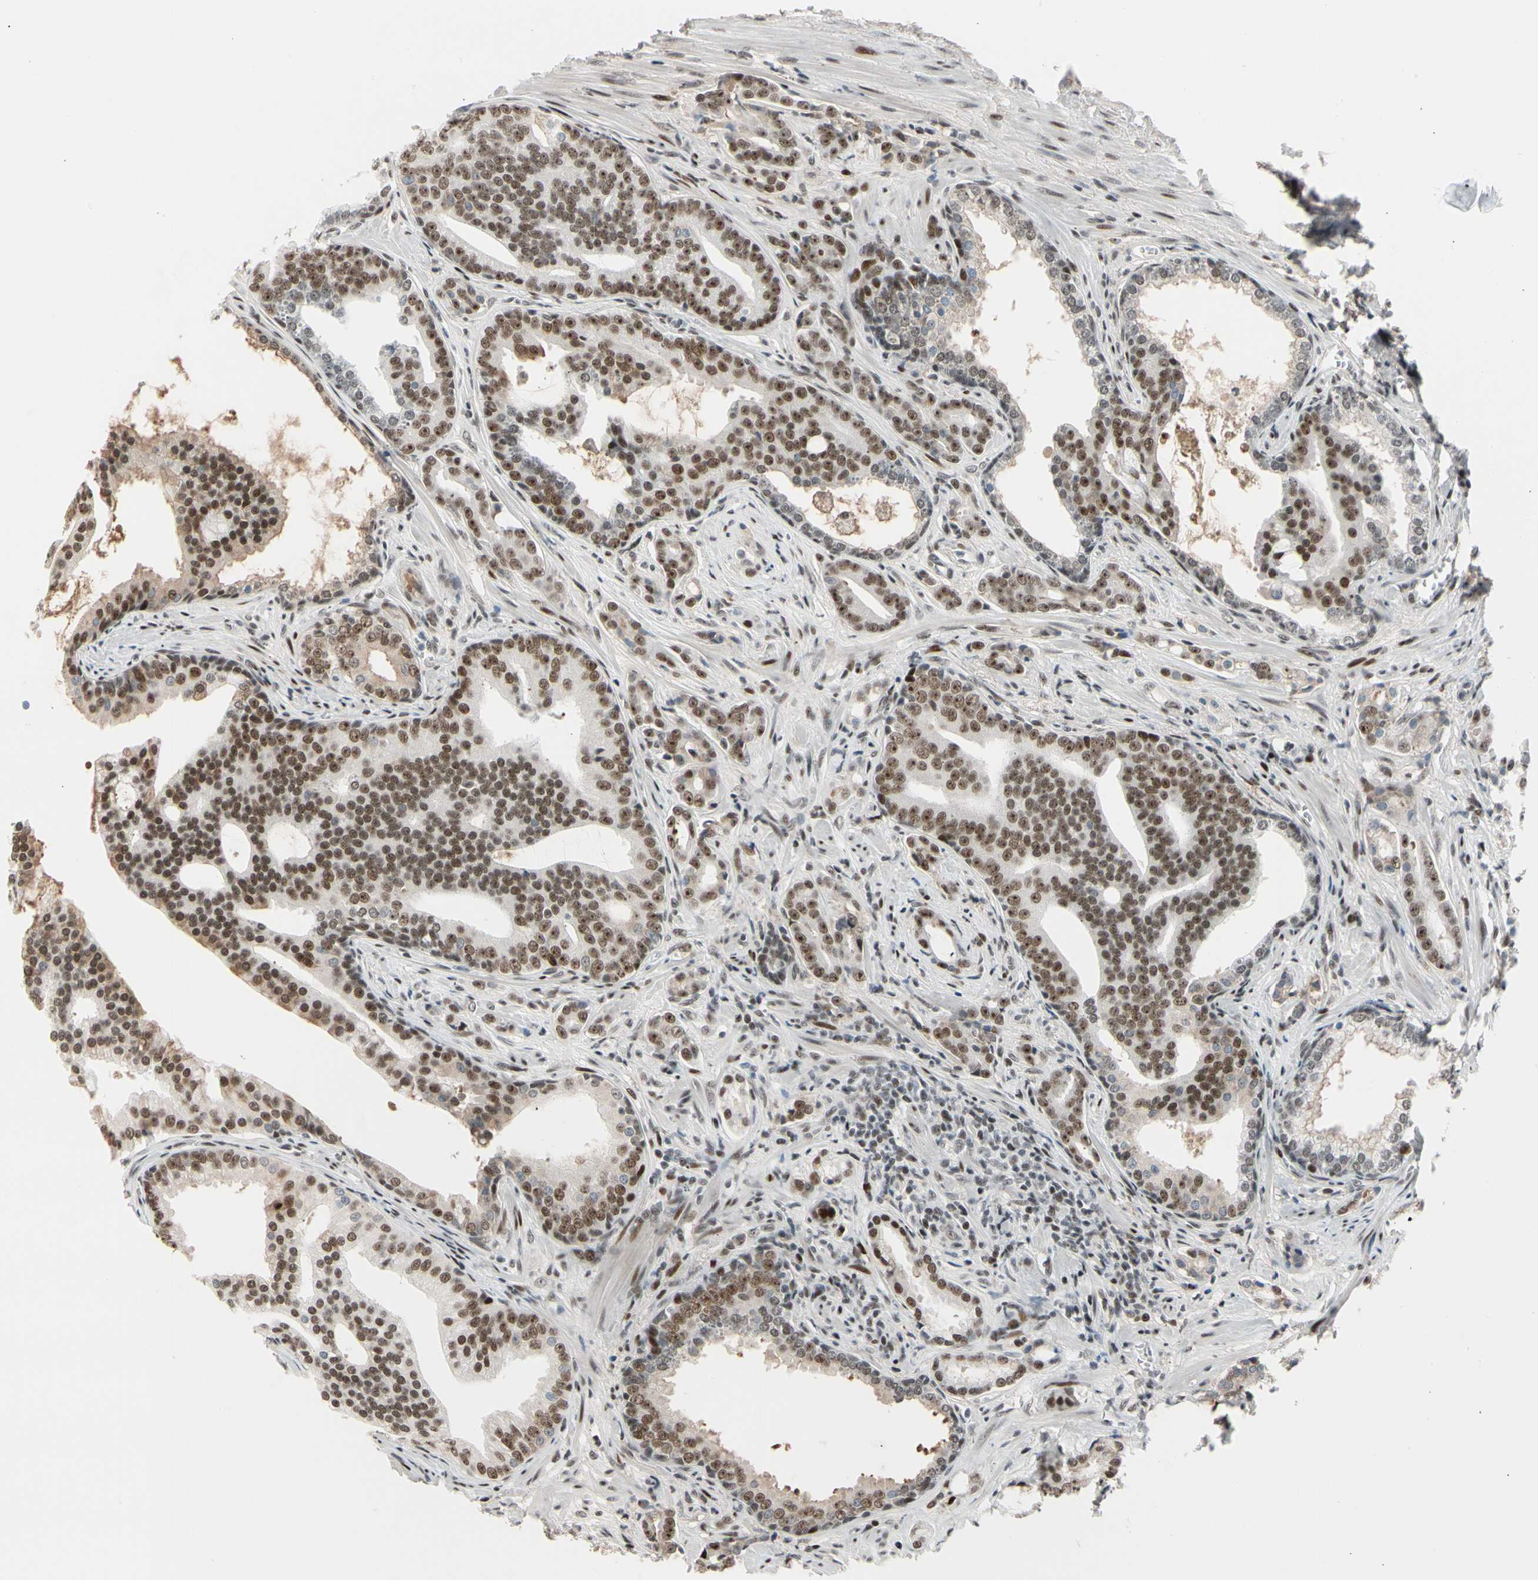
{"staining": {"intensity": "moderate", "quantity": ">75%", "location": "nuclear"}, "tissue": "prostate cancer", "cell_type": "Tumor cells", "image_type": "cancer", "snomed": [{"axis": "morphology", "description": "Adenocarcinoma, Low grade"}, {"axis": "topography", "description": "Prostate"}], "caption": "Tumor cells demonstrate medium levels of moderate nuclear expression in approximately >75% of cells in human prostate cancer. Using DAB (3,3'-diaminobenzidine) (brown) and hematoxylin (blue) stains, captured at high magnification using brightfield microscopy.", "gene": "FOXO3", "patient": {"sex": "male", "age": 58}}